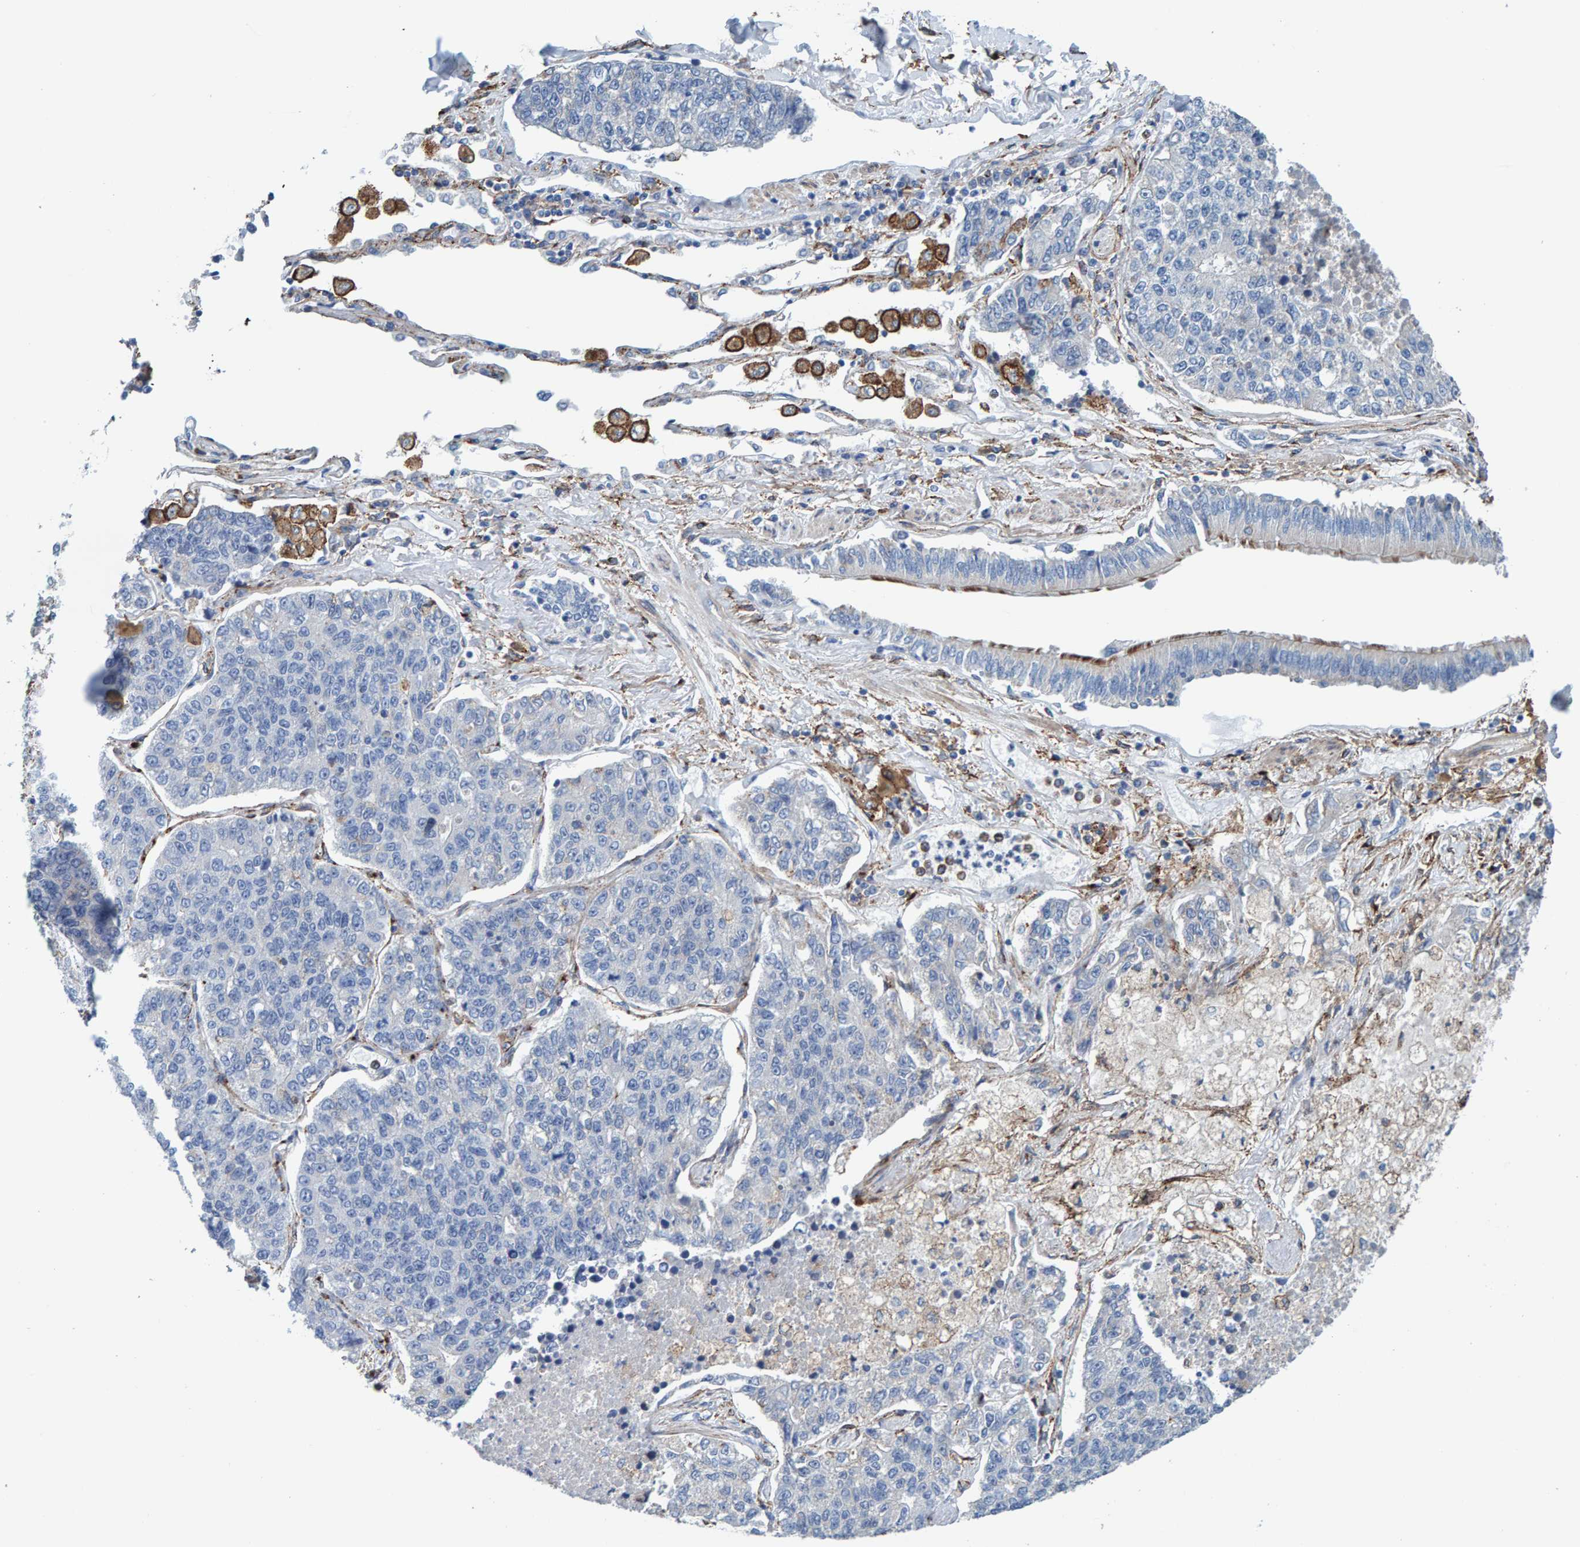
{"staining": {"intensity": "negative", "quantity": "none", "location": "none"}, "tissue": "lung cancer", "cell_type": "Tumor cells", "image_type": "cancer", "snomed": [{"axis": "morphology", "description": "Adenocarcinoma, NOS"}, {"axis": "topography", "description": "Lung"}], "caption": "Immunohistochemistry (IHC) photomicrograph of neoplastic tissue: human lung adenocarcinoma stained with DAB (3,3'-diaminobenzidine) shows no significant protein staining in tumor cells.", "gene": "LRP1", "patient": {"sex": "male", "age": 49}}